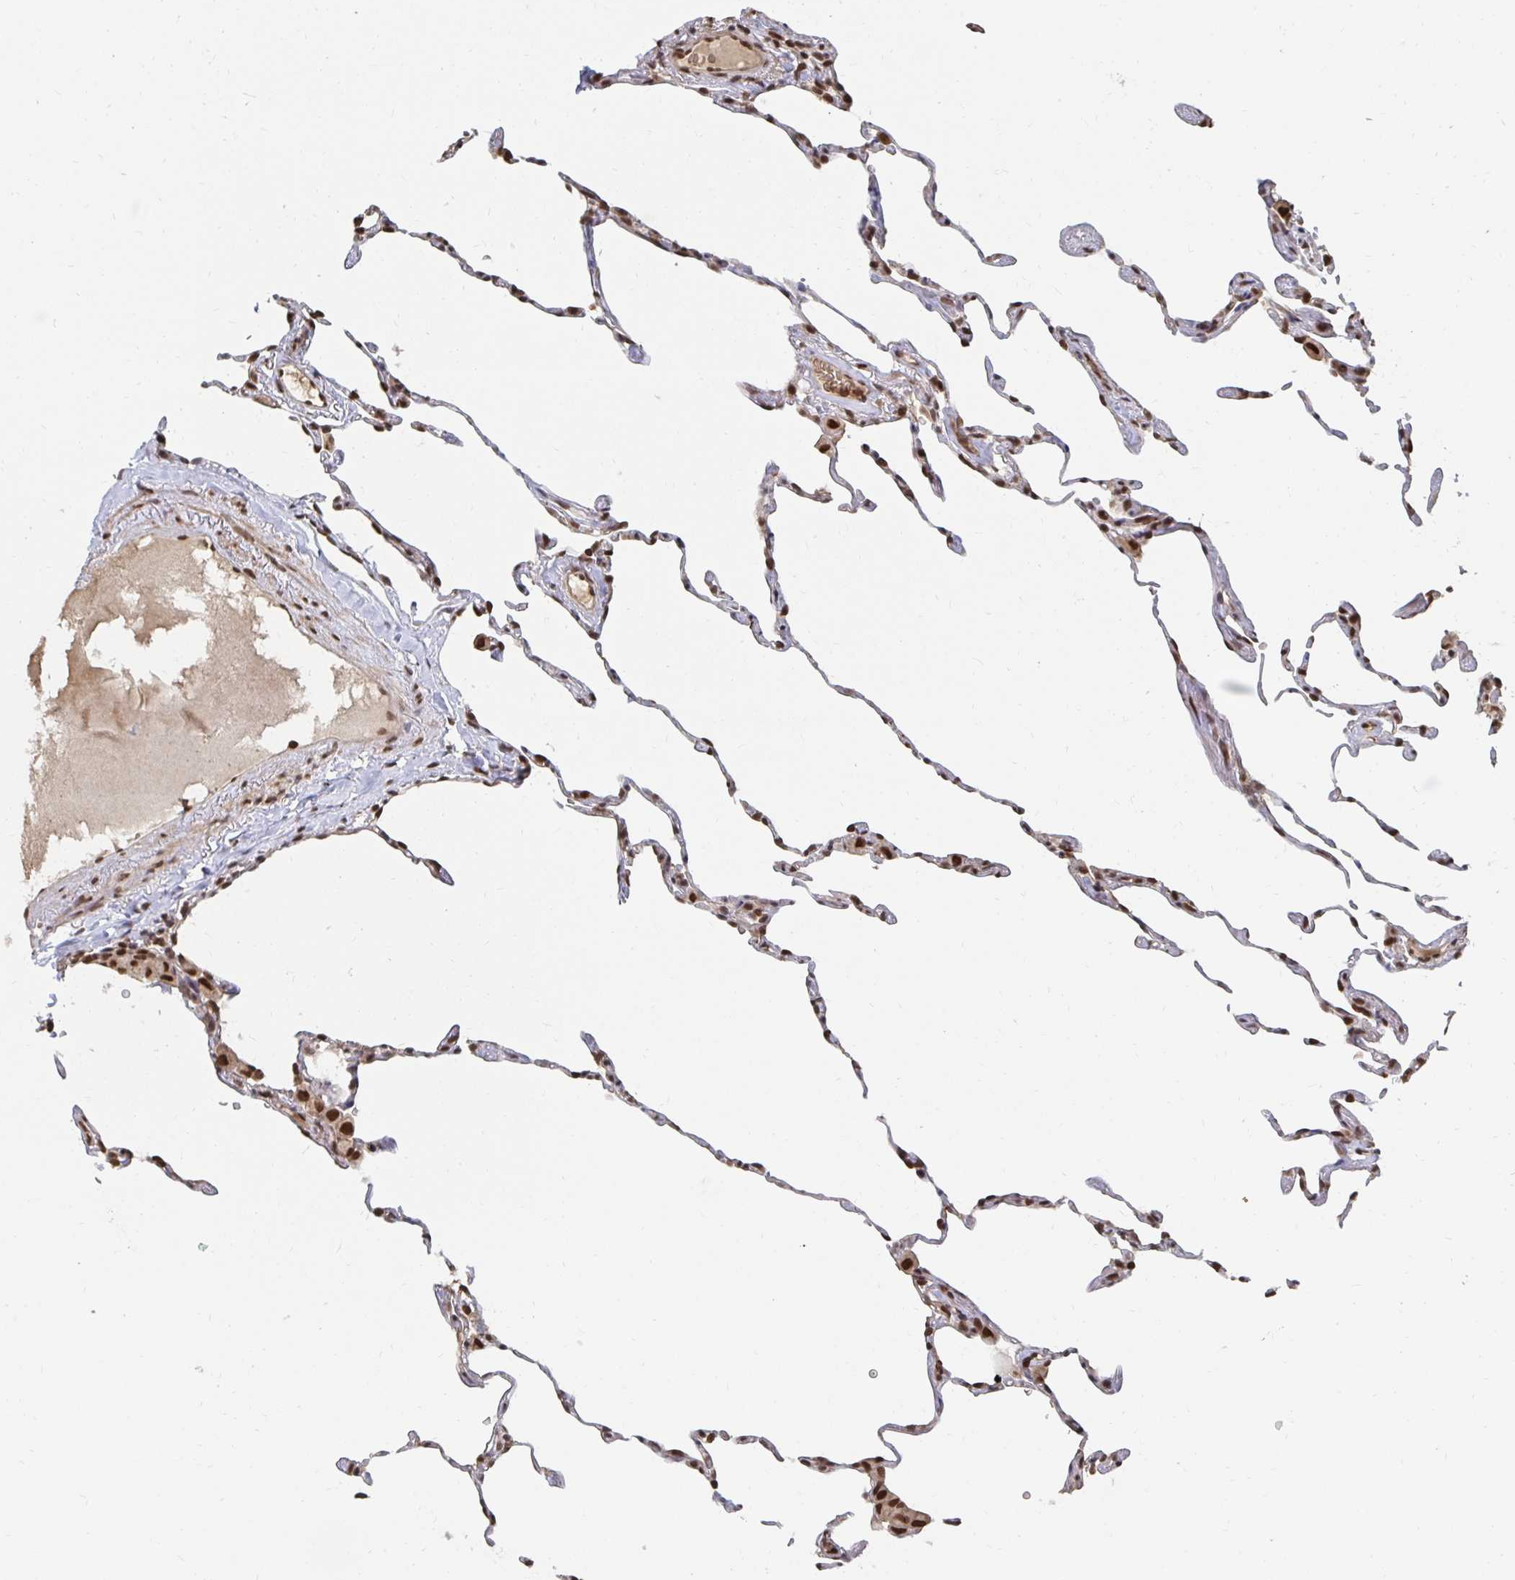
{"staining": {"intensity": "strong", "quantity": ">75%", "location": "nuclear"}, "tissue": "lung", "cell_type": "Alveolar cells", "image_type": "normal", "snomed": [{"axis": "morphology", "description": "Normal tissue, NOS"}, {"axis": "topography", "description": "Lung"}], "caption": "A brown stain highlights strong nuclear staining of a protein in alveolar cells of normal human lung.", "gene": "GTF3C6", "patient": {"sex": "female", "age": 57}}